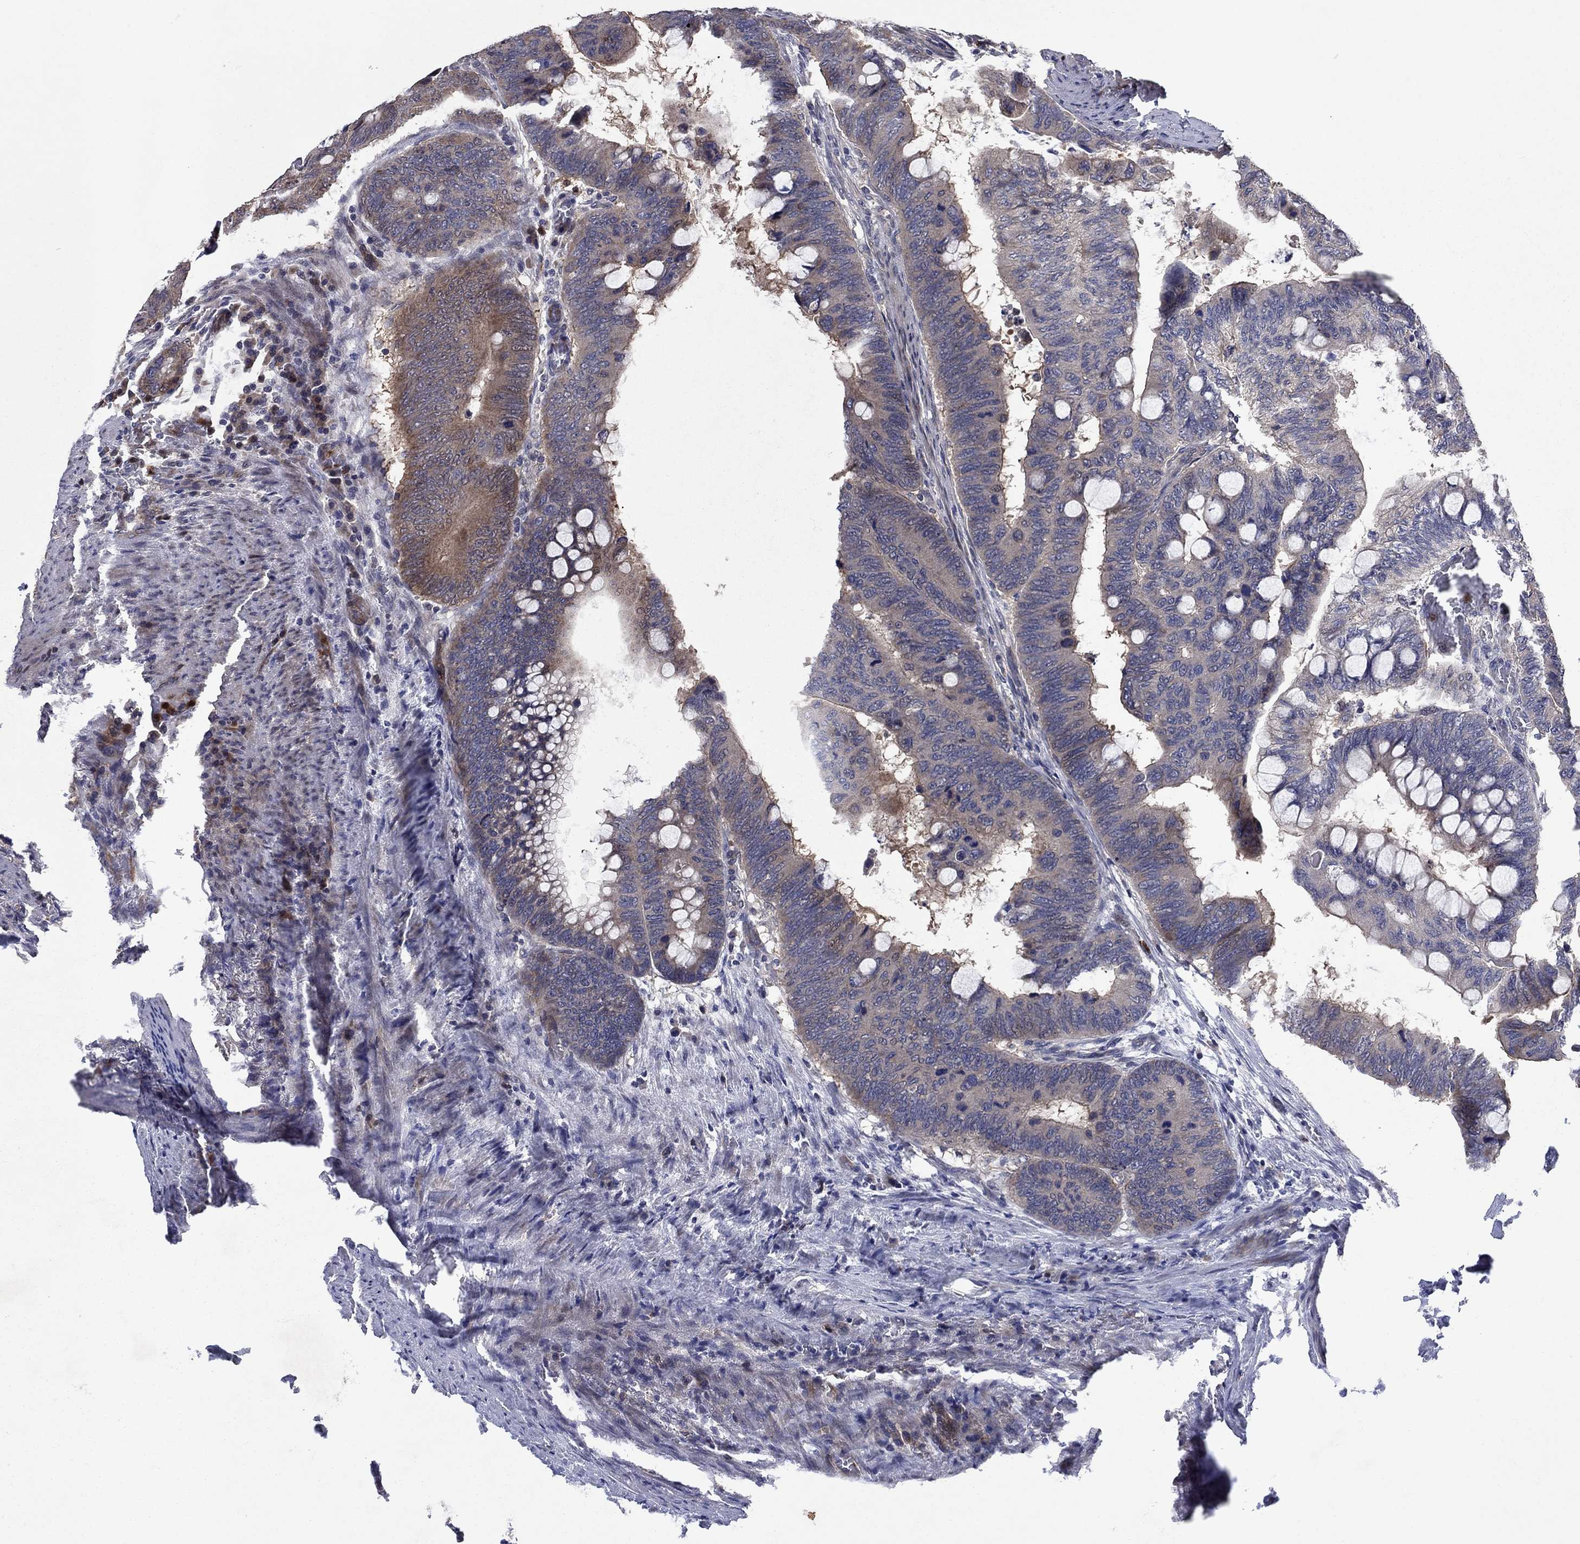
{"staining": {"intensity": "moderate", "quantity": "<25%", "location": "cytoplasmic/membranous"}, "tissue": "colorectal cancer", "cell_type": "Tumor cells", "image_type": "cancer", "snomed": [{"axis": "morphology", "description": "Normal tissue, NOS"}, {"axis": "morphology", "description": "Adenocarcinoma, NOS"}, {"axis": "topography", "description": "Rectum"}, {"axis": "topography", "description": "Peripheral nerve tissue"}], "caption": "Immunohistochemistry (DAB) staining of colorectal cancer (adenocarcinoma) exhibits moderate cytoplasmic/membranous protein positivity in approximately <25% of tumor cells. (Brightfield microscopy of DAB IHC at high magnification).", "gene": "MSRB1", "patient": {"sex": "male", "age": 92}}